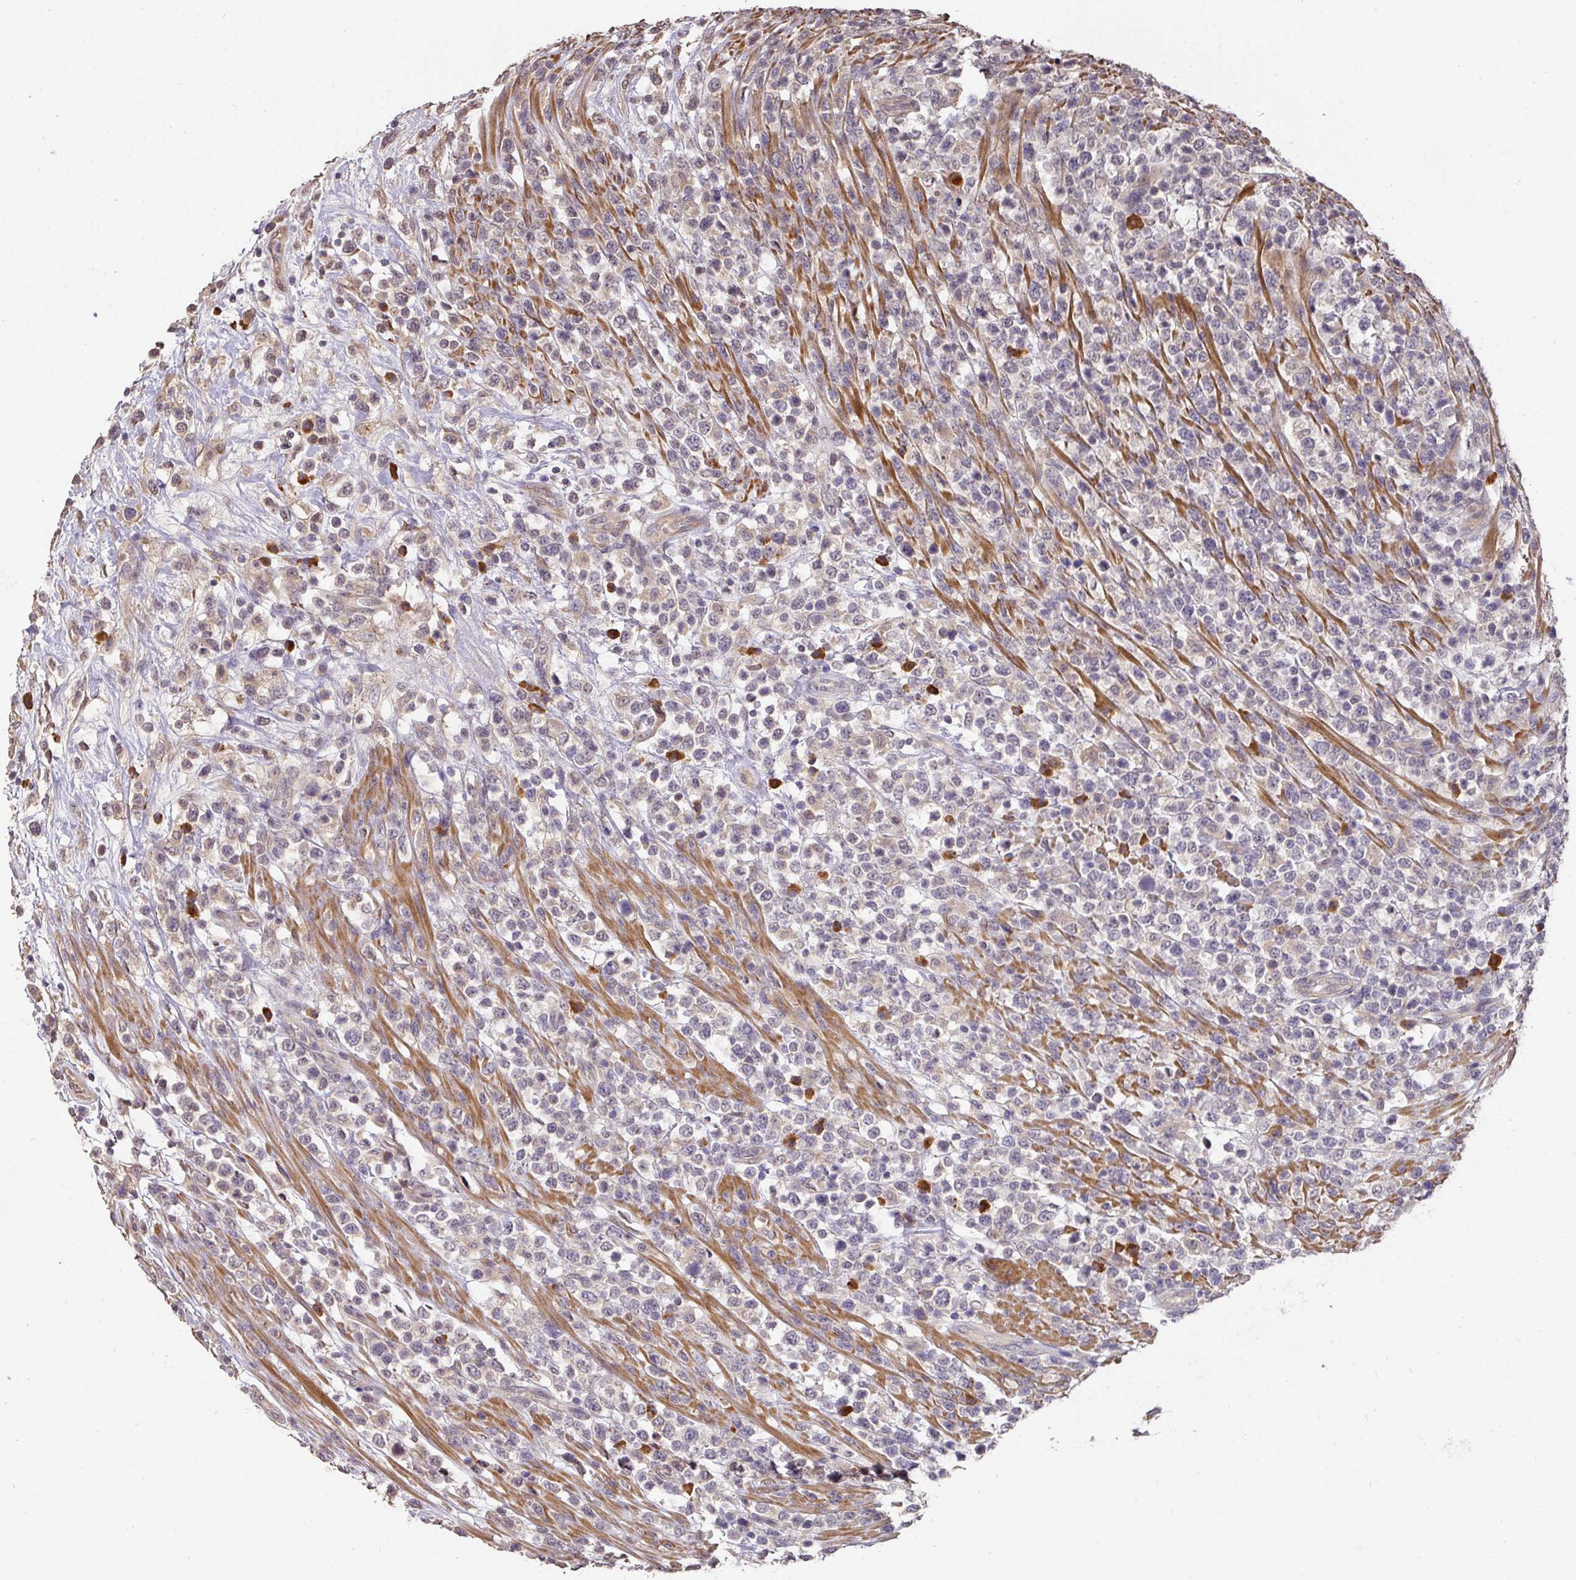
{"staining": {"intensity": "negative", "quantity": "none", "location": "none"}, "tissue": "lymphoma", "cell_type": "Tumor cells", "image_type": "cancer", "snomed": [{"axis": "morphology", "description": "Malignant lymphoma, non-Hodgkin's type, High grade"}, {"axis": "topography", "description": "Colon"}], "caption": "This is an immunohistochemistry (IHC) image of high-grade malignant lymphoma, non-Hodgkin's type. There is no staining in tumor cells.", "gene": "ACVR2B", "patient": {"sex": "female", "age": 53}}